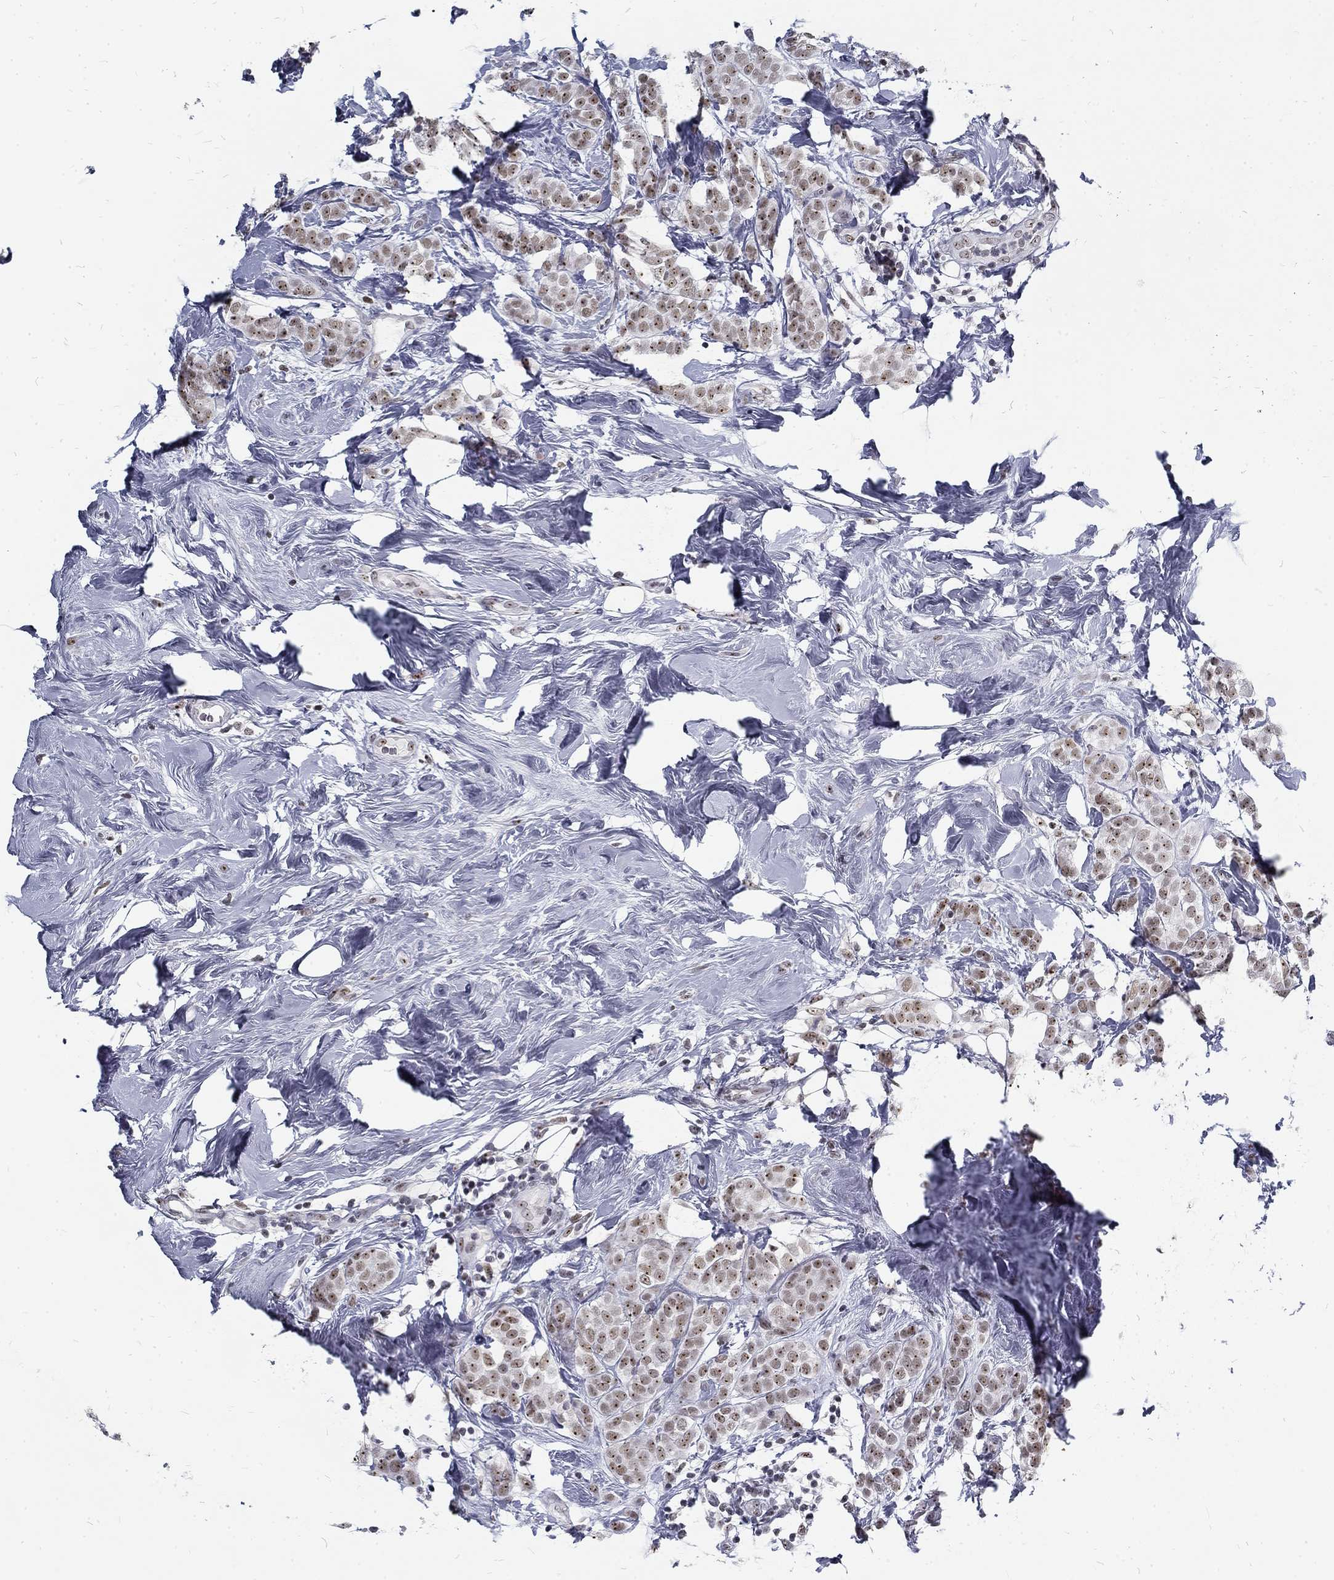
{"staining": {"intensity": "weak", "quantity": "25%-75%", "location": "nuclear"}, "tissue": "breast cancer", "cell_type": "Tumor cells", "image_type": "cancer", "snomed": [{"axis": "morphology", "description": "Lobular carcinoma"}, {"axis": "topography", "description": "Breast"}], "caption": "This image shows breast cancer (lobular carcinoma) stained with immunohistochemistry to label a protein in brown. The nuclear of tumor cells show weak positivity for the protein. Nuclei are counter-stained blue.", "gene": "SNORC", "patient": {"sex": "female", "age": 49}}